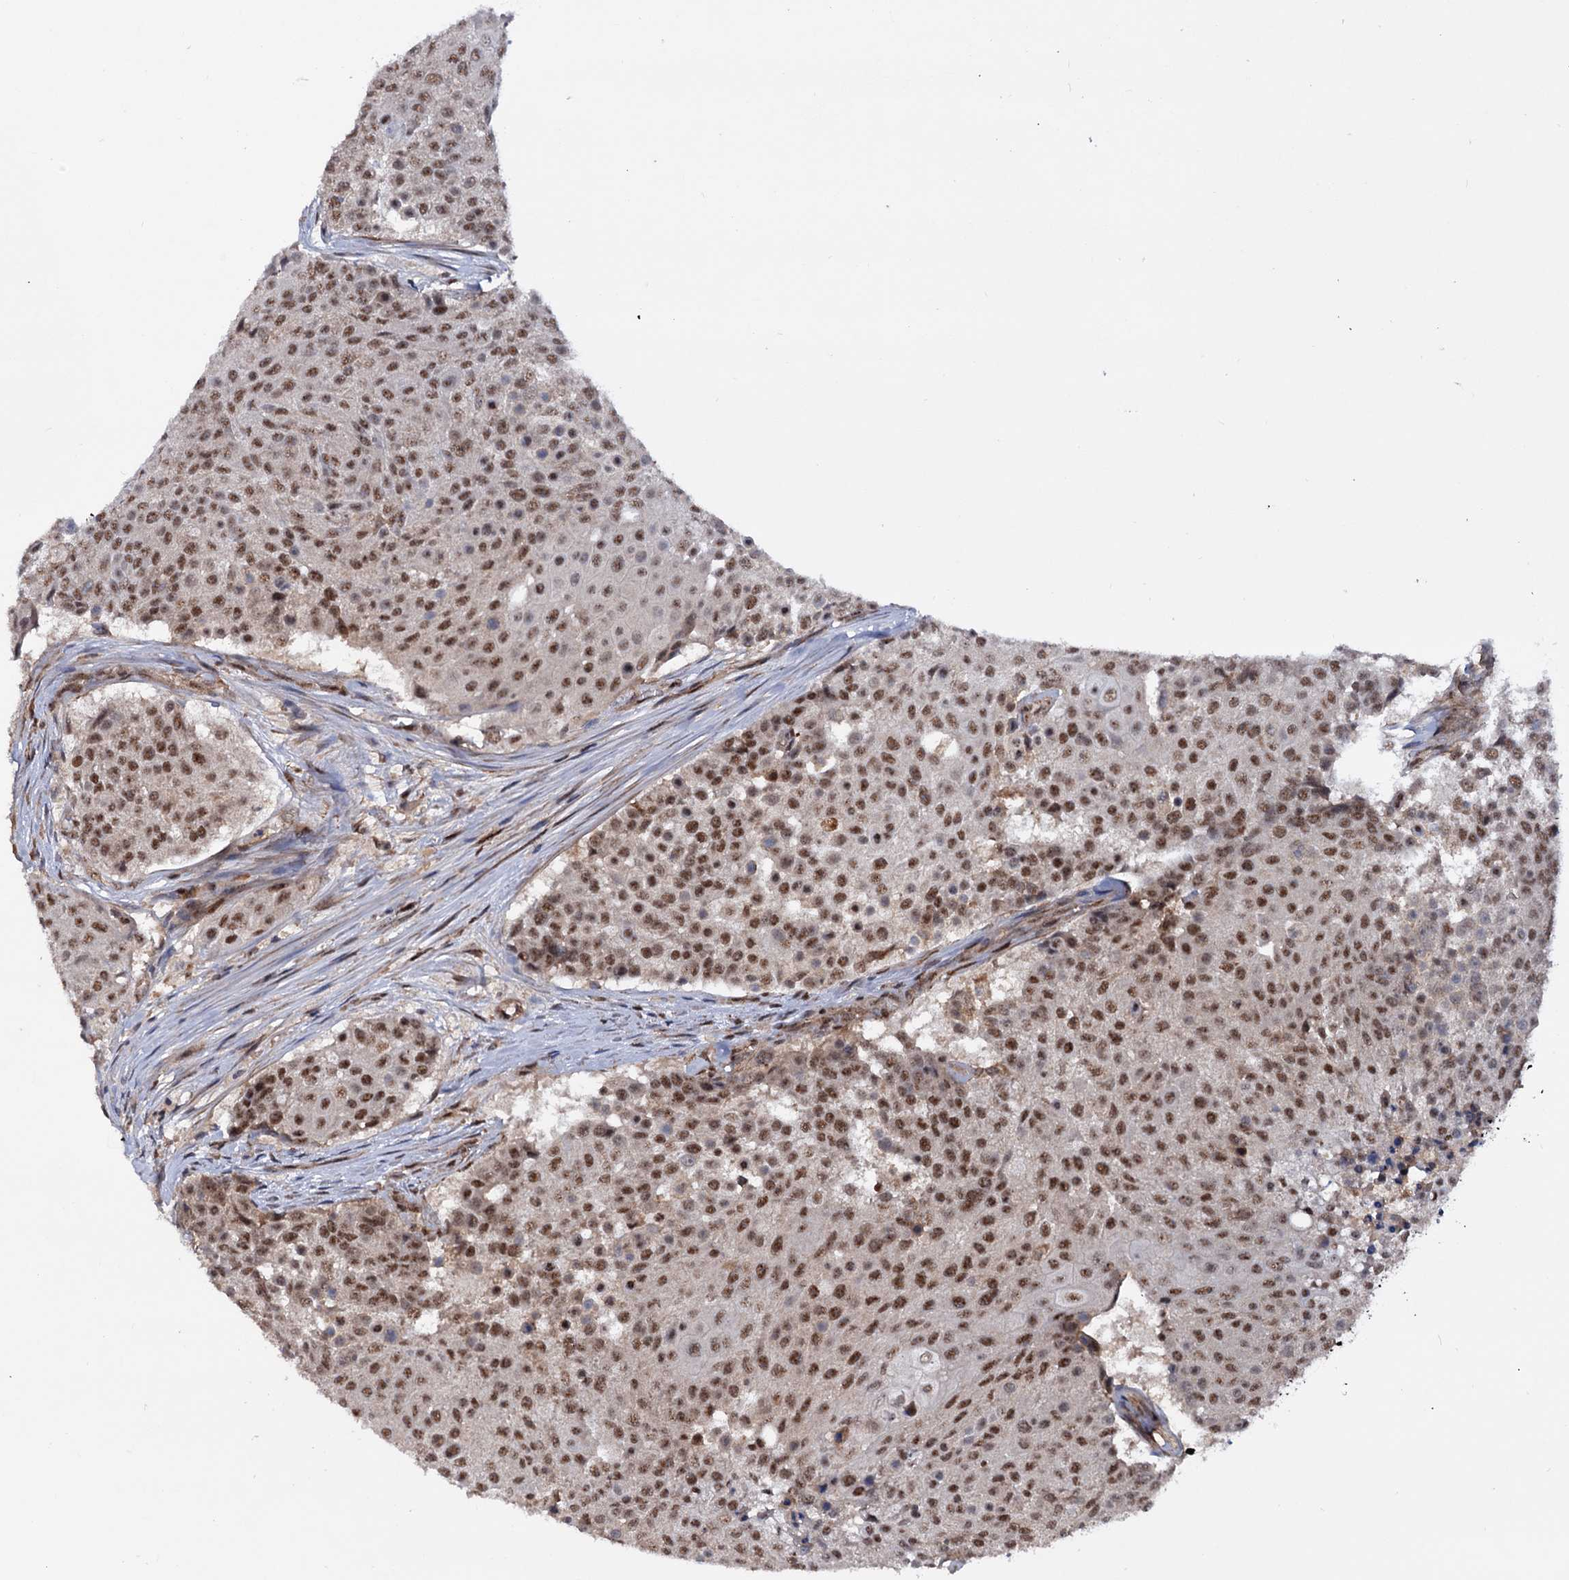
{"staining": {"intensity": "moderate", "quantity": ">75%", "location": "nuclear"}, "tissue": "urothelial cancer", "cell_type": "Tumor cells", "image_type": "cancer", "snomed": [{"axis": "morphology", "description": "Urothelial carcinoma, High grade"}, {"axis": "topography", "description": "Urinary bladder"}], "caption": "This is an image of IHC staining of high-grade urothelial carcinoma, which shows moderate expression in the nuclear of tumor cells.", "gene": "TBC1D12", "patient": {"sex": "female", "age": 63}}